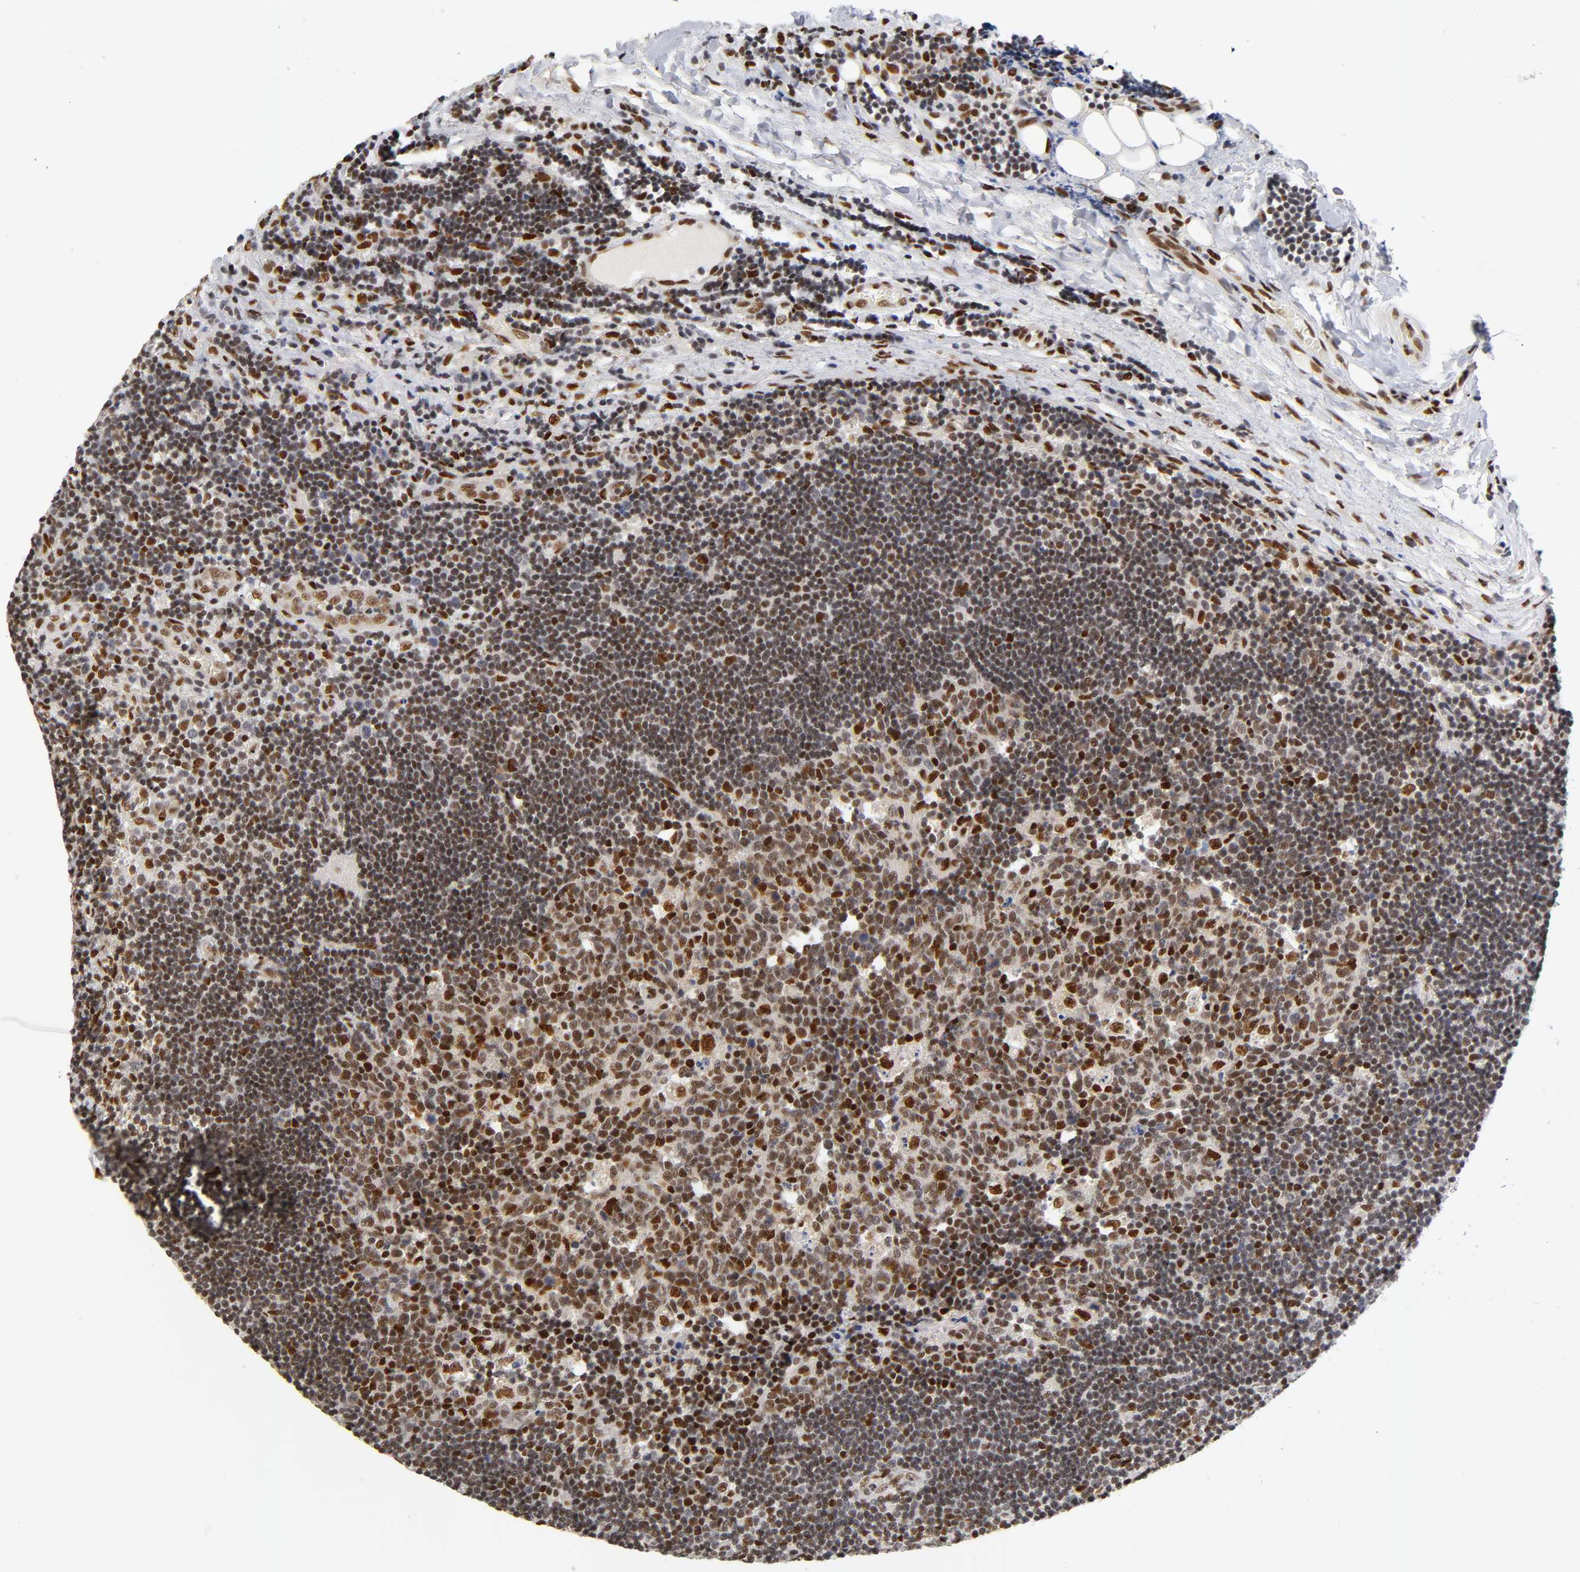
{"staining": {"intensity": "strong", "quantity": ">75%", "location": "nuclear"}, "tissue": "lymph node", "cell_type": "Germinal center cells", "image_type": "normal", "snomed": [{"axis": "morphology", "description": "Normal tissue, NOS"}, {"axis": "topography", "description": "Lymph node"}, {"axis": "topography", "description": "Salivary gland"}], "caption": "Lymph node was stained to show a protein in brown. There is high levels of strong nuclear positivity in about >75% of germinal center cells. The protein of interest is shown in brown color, while the nuclei are stained blue.", "gene": "NR3C1", "patient": {"sex": "male", "age": 8}}